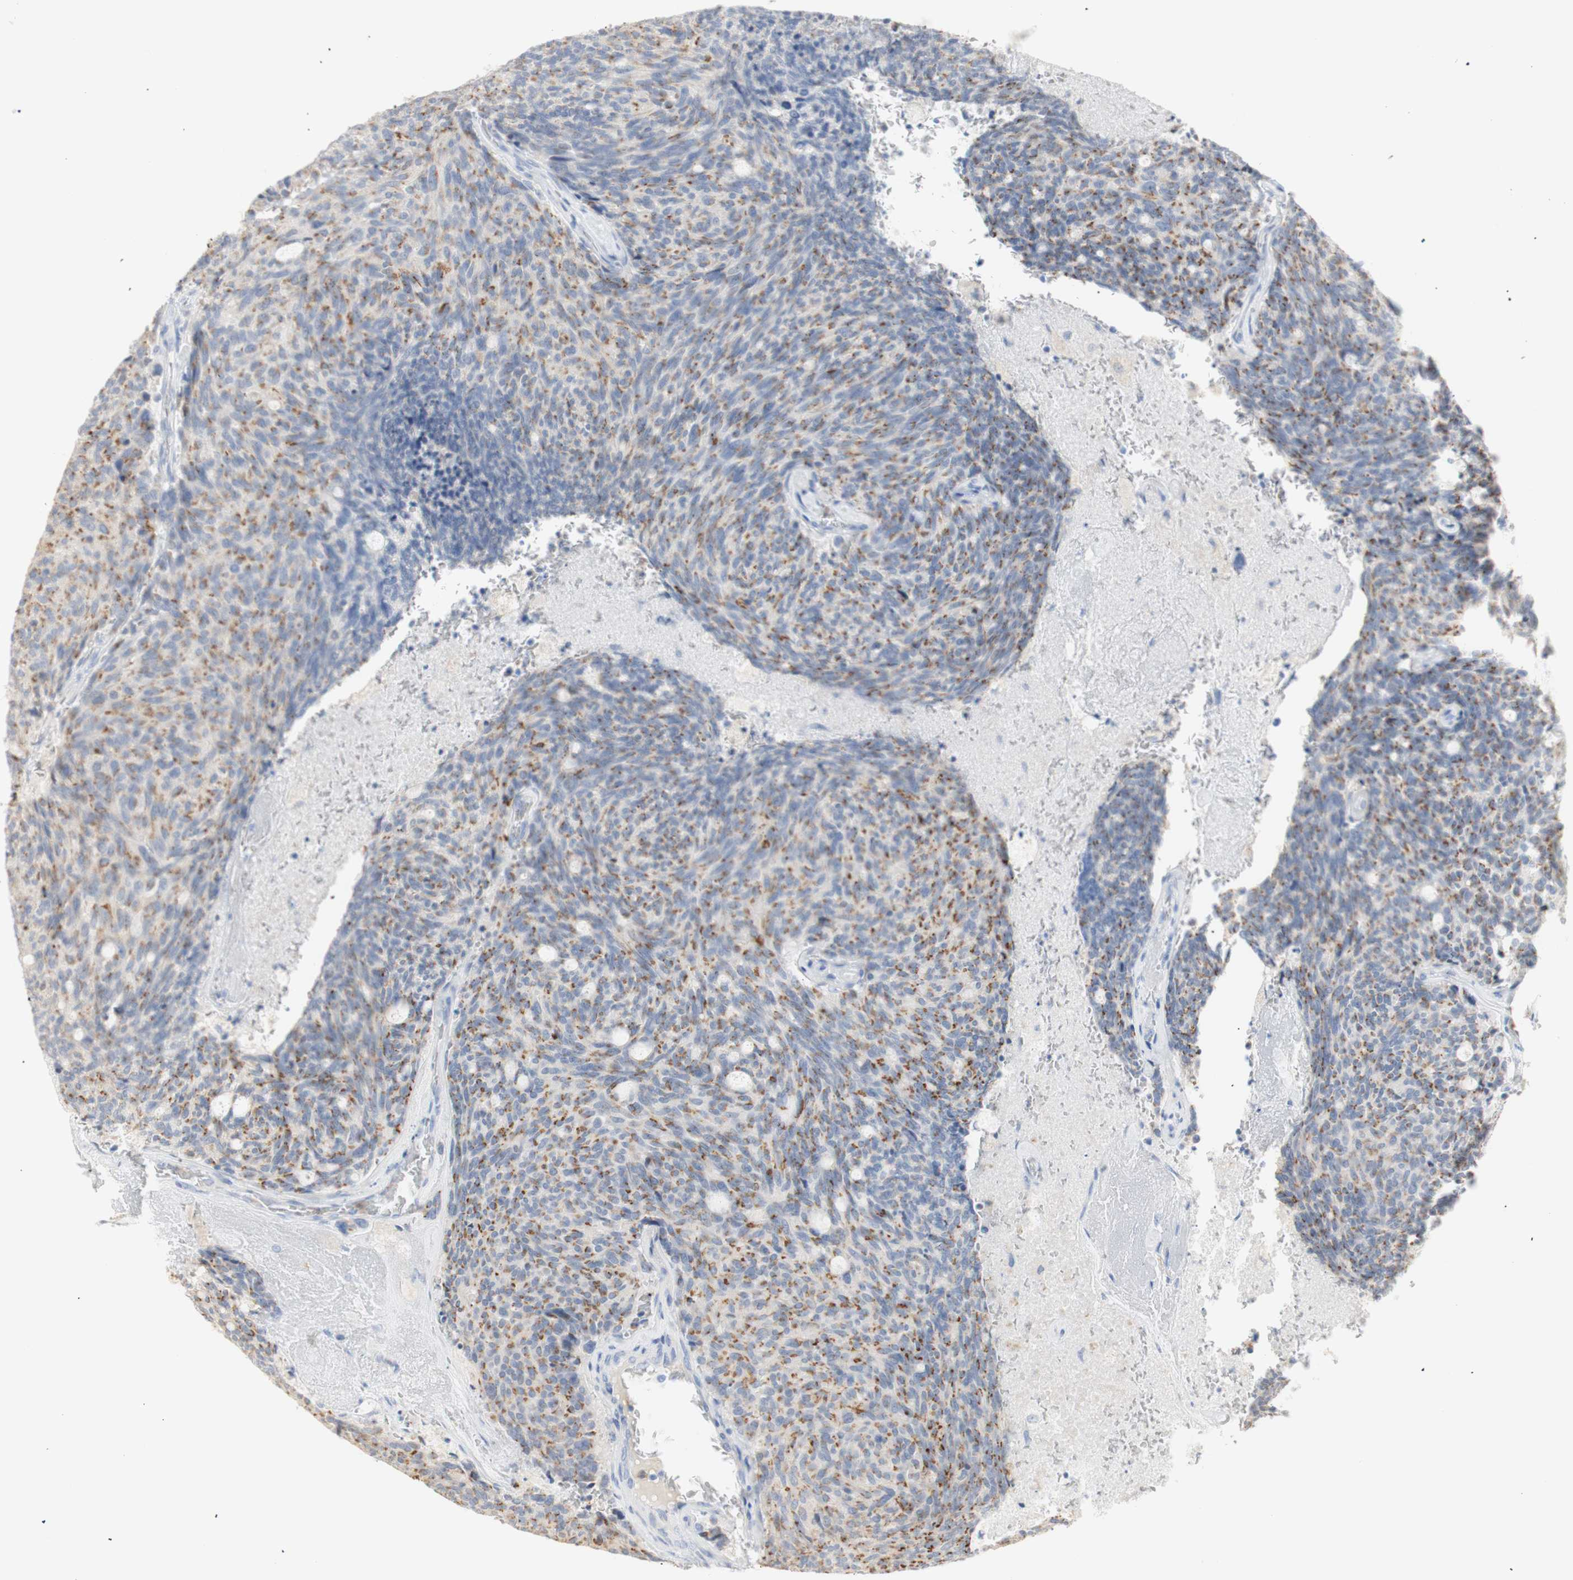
{"staining": {"intensity": "moderate", "quantity": "25%-75%", "location": "cytoplasmic/membranous"}, "tissue": "carcinoid", "cell_type": "Tumor cells", "image_type": "cancer", "snomed": [{"axis": "morphology", "description": "Carcinoid, malignant, NOS"}, {"axis": "topography", "description": "Pancreas"}], "caption": "Malignant carcinoid tissue exhibits moderate cytoplasmic/membranous positivity in about 25%-75% of tumor cells", "gene": "B4GALNT3", "patient": {"sex": "female", "age": 54}}